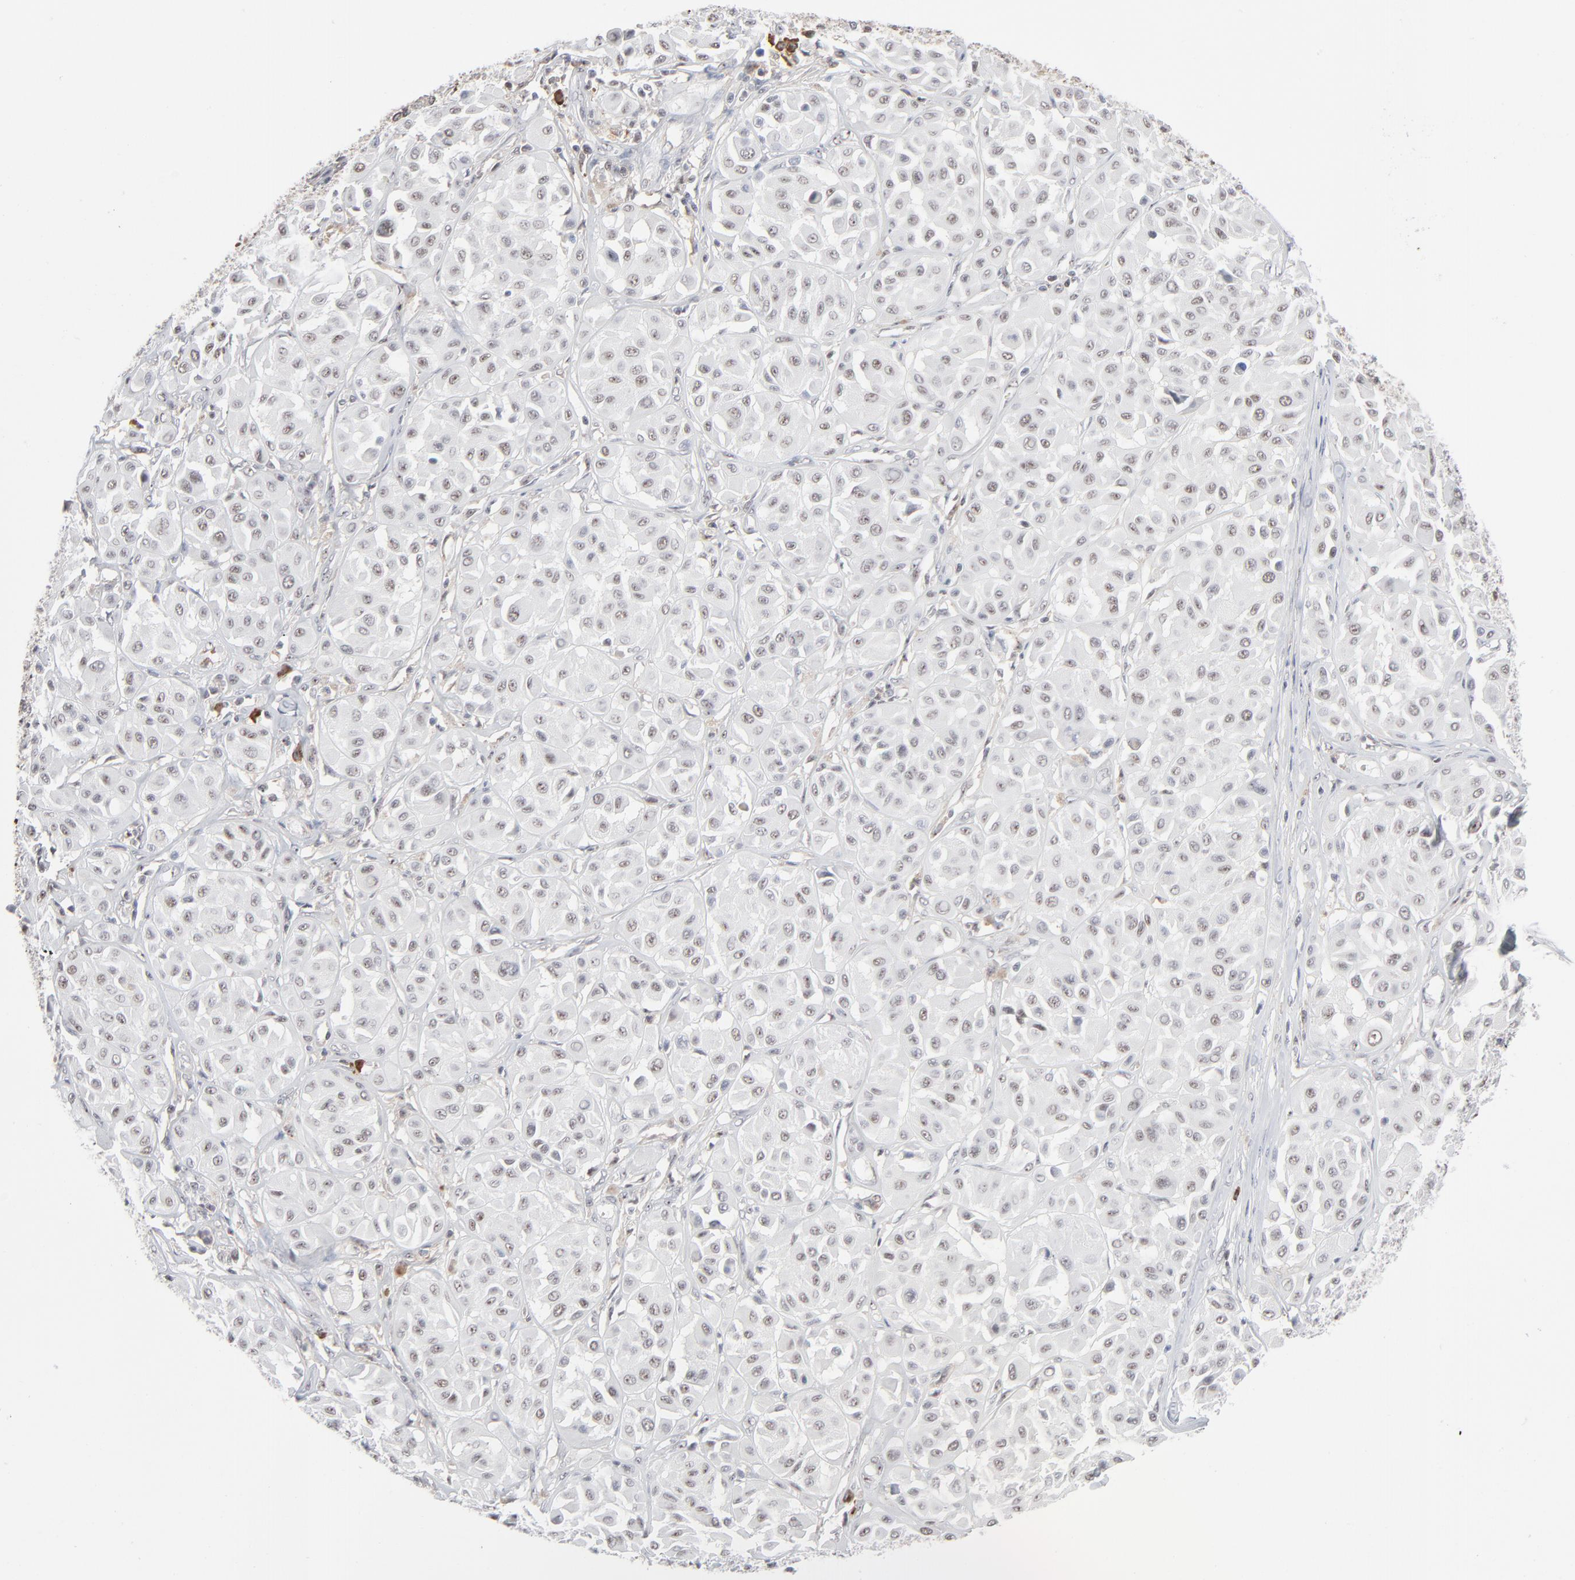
{"staining": {"intensity": "weak", "quantity": "<25%", "location": "nuclear"}, "tissue": "melanoma", "cell_type": "Tumor cells", "image_type": "cancer", "snomed": [{"axis": "morphology", "description": "Malignant melanoma, Metastatic site"}, {"axis": "topography", "description": "Soft tissue"}], "caption": "This is an immunohistochemistry histopathology image of human malignant melanoma (metastatic site). There is no staining in tumor cells.", "gene": "MPHOSPH6", "patient": {"sex": "male", "age": 41}}